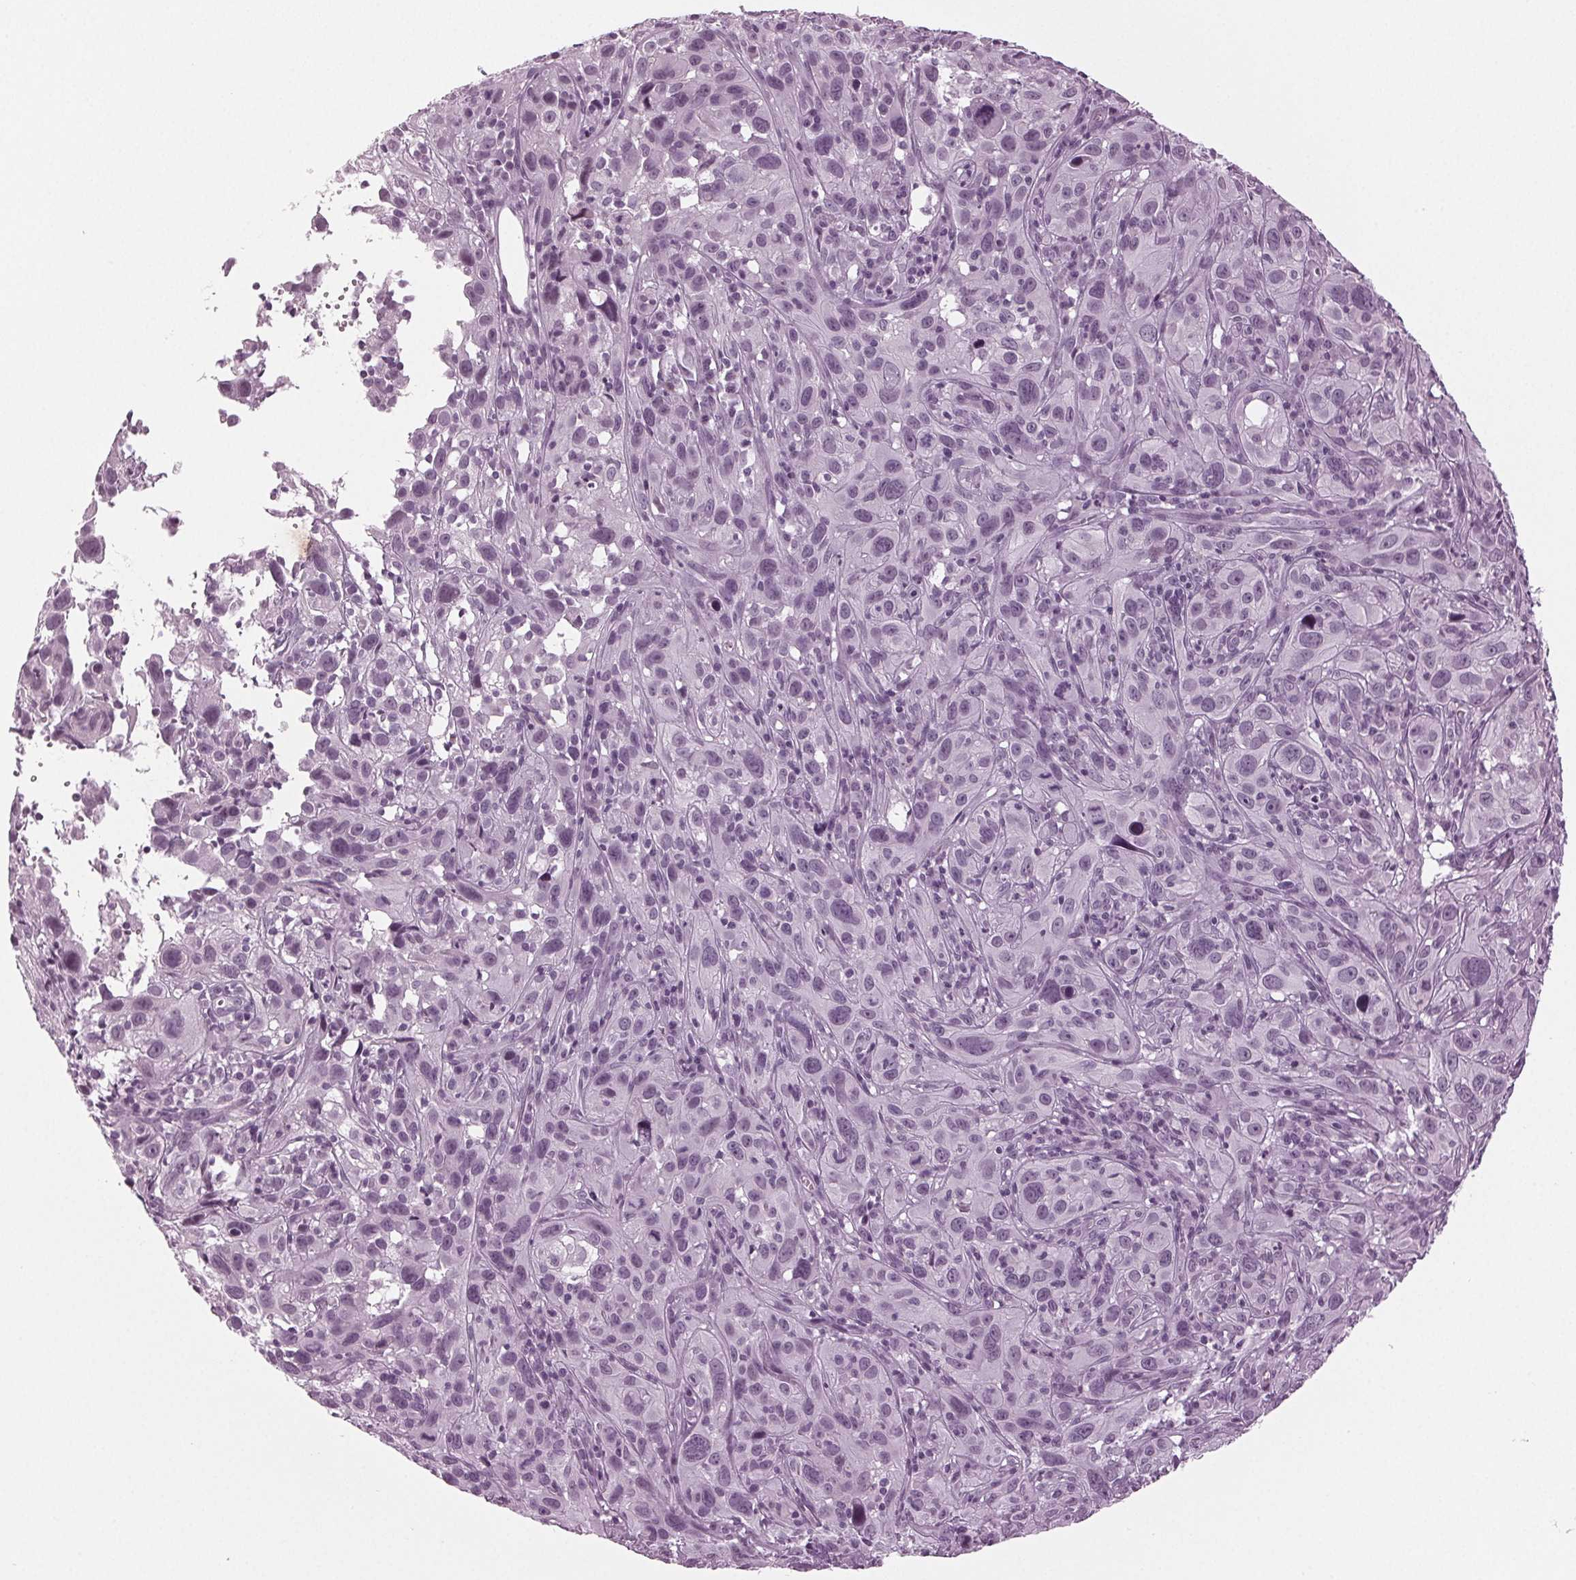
{"staining": {"intensity": "negative", "quantity": "none", "location": "none"}, "tissue": "cervical cancer", "cell_type": "Tumor cells", "image_type": "cancer", "snomed": [{"axis": "morphology", "description": "Squamous cell carcinoma, NOS"}, {"axis": "topography", "description": "Cervix"}], "caption": "This image is of squamous cell carcinoma (cervical) stained with immunohistochemistry (IHC) to label a protein in brown with the nuclei are counter-stained blue. There is no staining in tumor cells.", "gene": "DNAH12", "patient": {"sex": "female", "age": 37}}